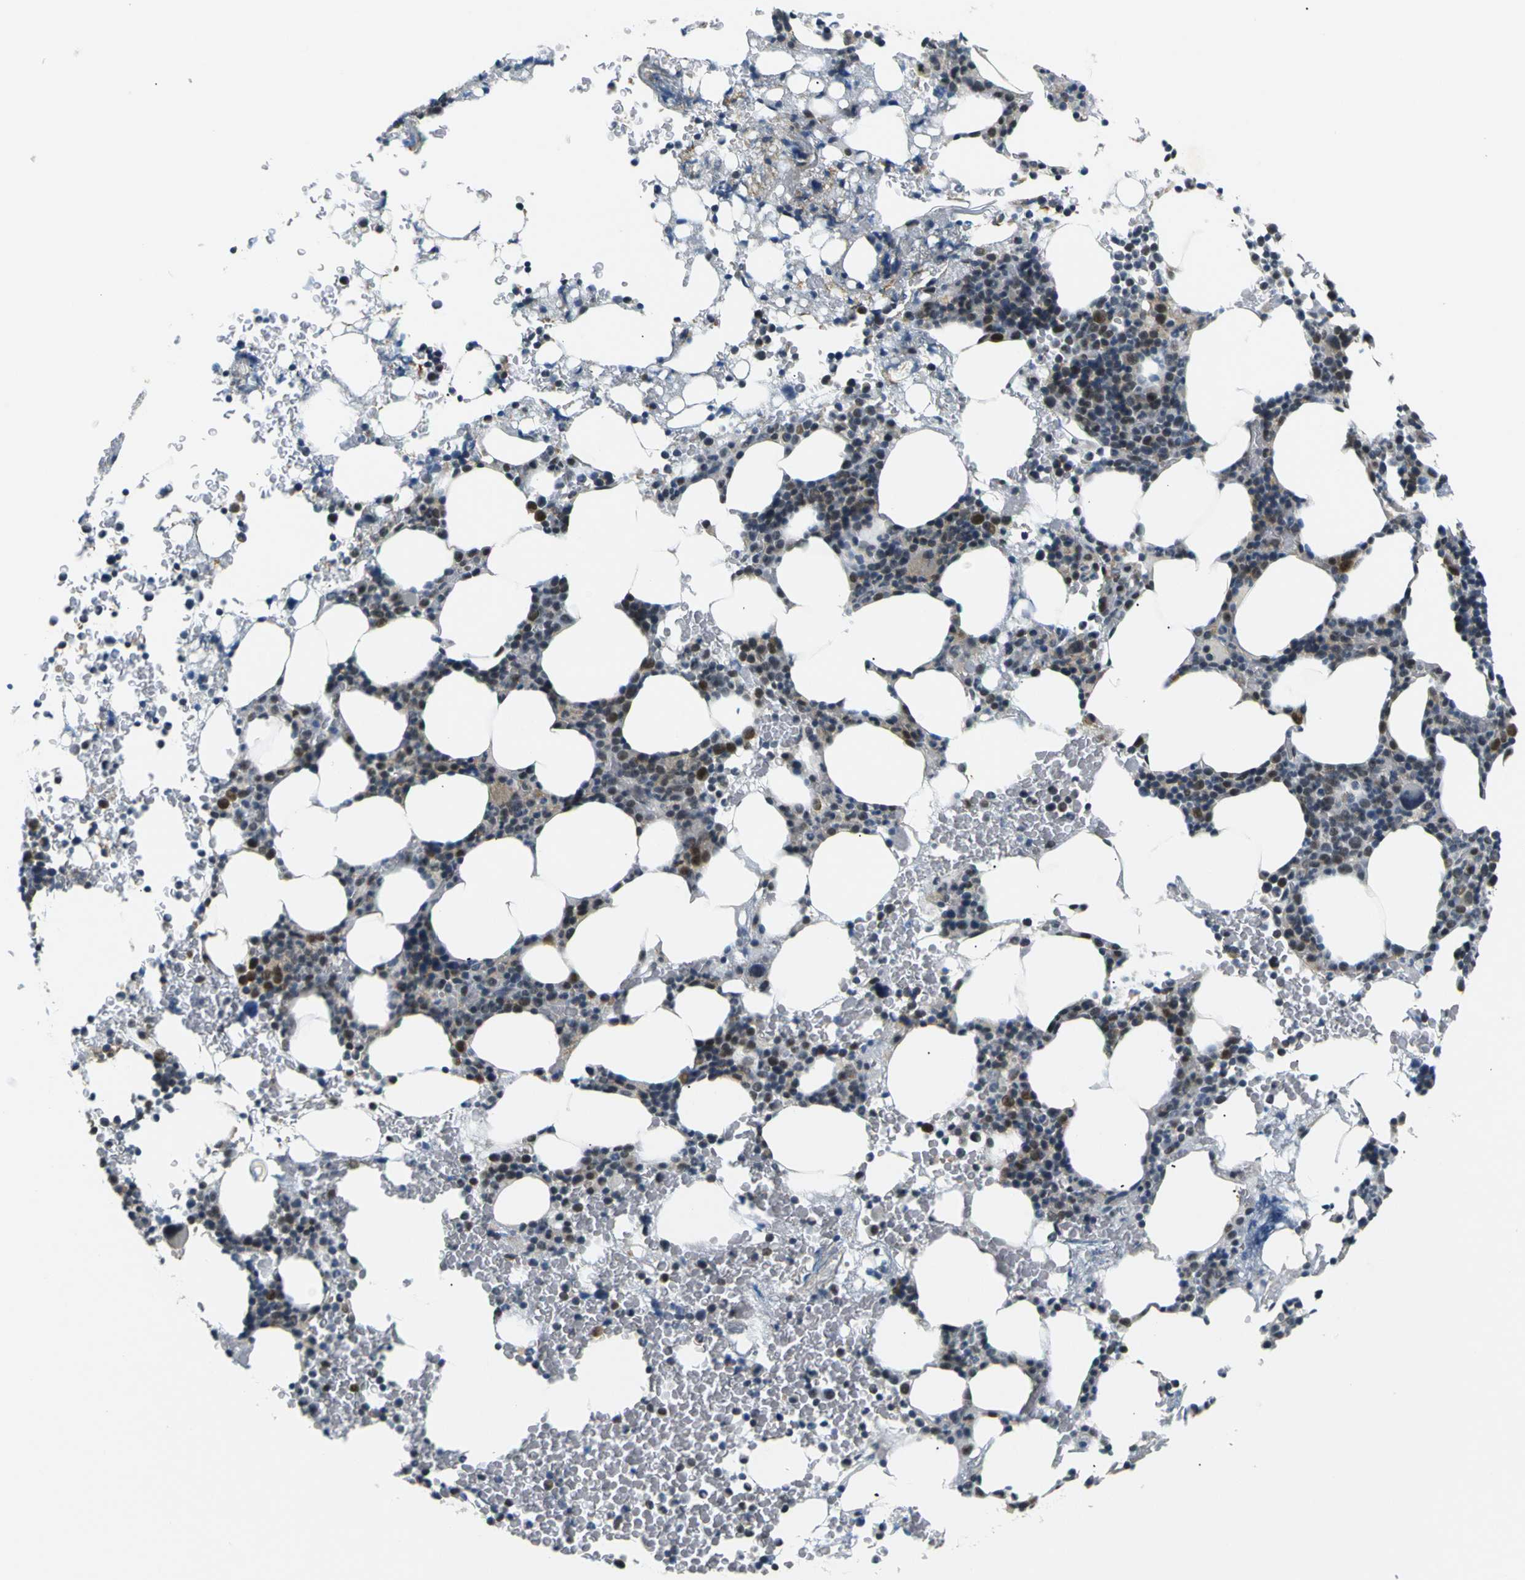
{"staining": {"intensity": "moderate", "quantity": "<25%", "location": "nuclear"}, "tissue": "bone marrow", "cell_type": "Hematopoietic cells", "image_type": "normal", "snomed": [{"axis": "morphology", "description": "Normal tissue, NOS"}, {"axis": "morphology", "description": "Inflammation, NOS"}, {"axis": "topography", "description": "Bone marrow"}], "caption": "A brown stain highlights moderate nuclear expression of a protein in hematopoietic cells of unremarkable human bone marrow.", "gene": "SKP1", "patient": {"sex": "female", "age": 84}}